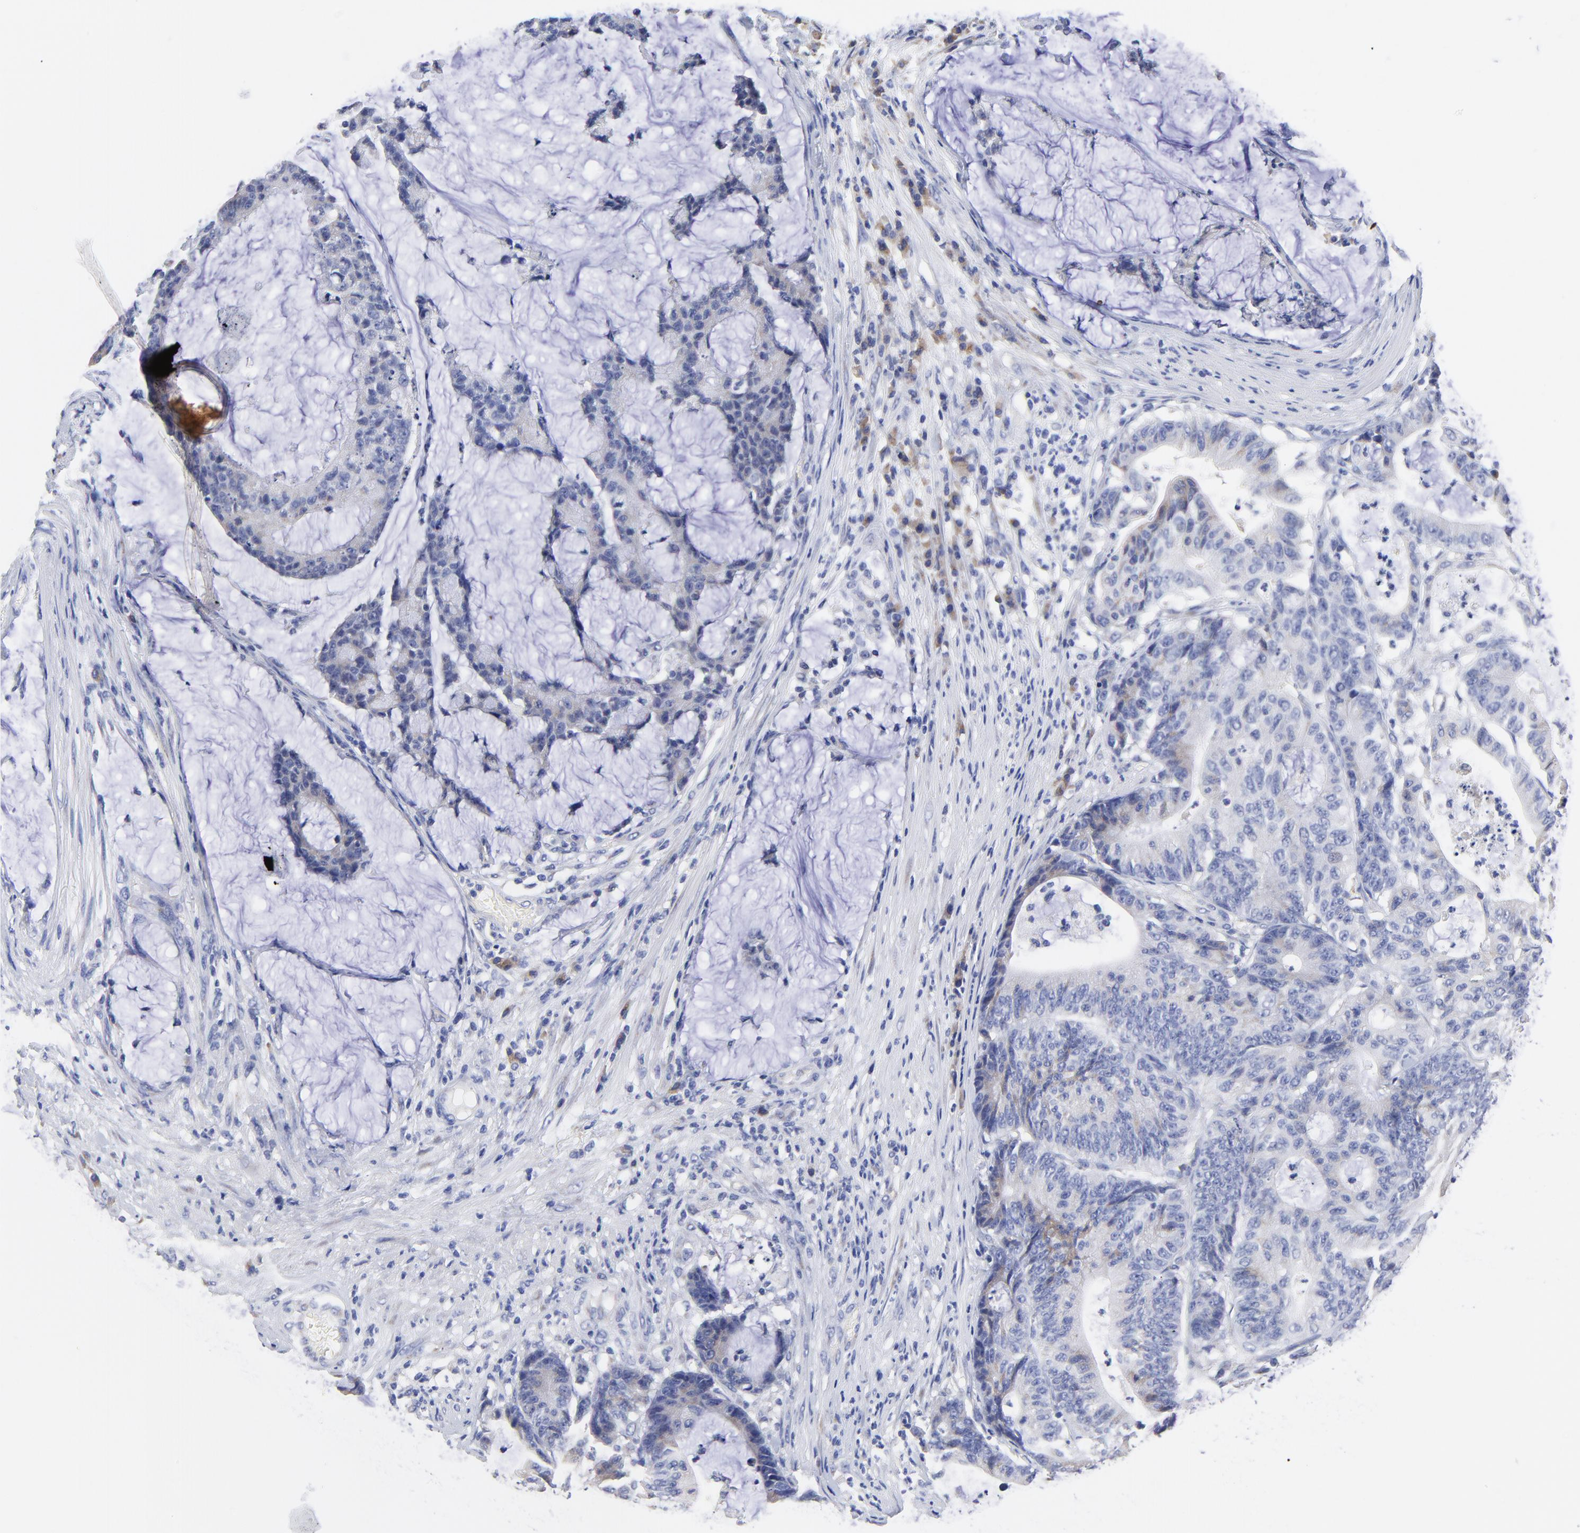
{"staining": {"intensity": "weak", "quantity": "<25%", "location": "cytoplasmic/membranous"}, "tissue": "colorectal cancer", "cell_type": "Tumor cells", "image_type": "cancer", "snomed": [{"axis": "morphology", "description": "Adenocarcinoma, NOS"}, {"axis": "topography", "description": "Colon"}], "caption": "Colorectal adenocarcinoma was stained to show a protein in brown. There is no significant positivity in tumor cells.", "gene": "LAX1", "patient": {"sex": "female", "age": 84}}